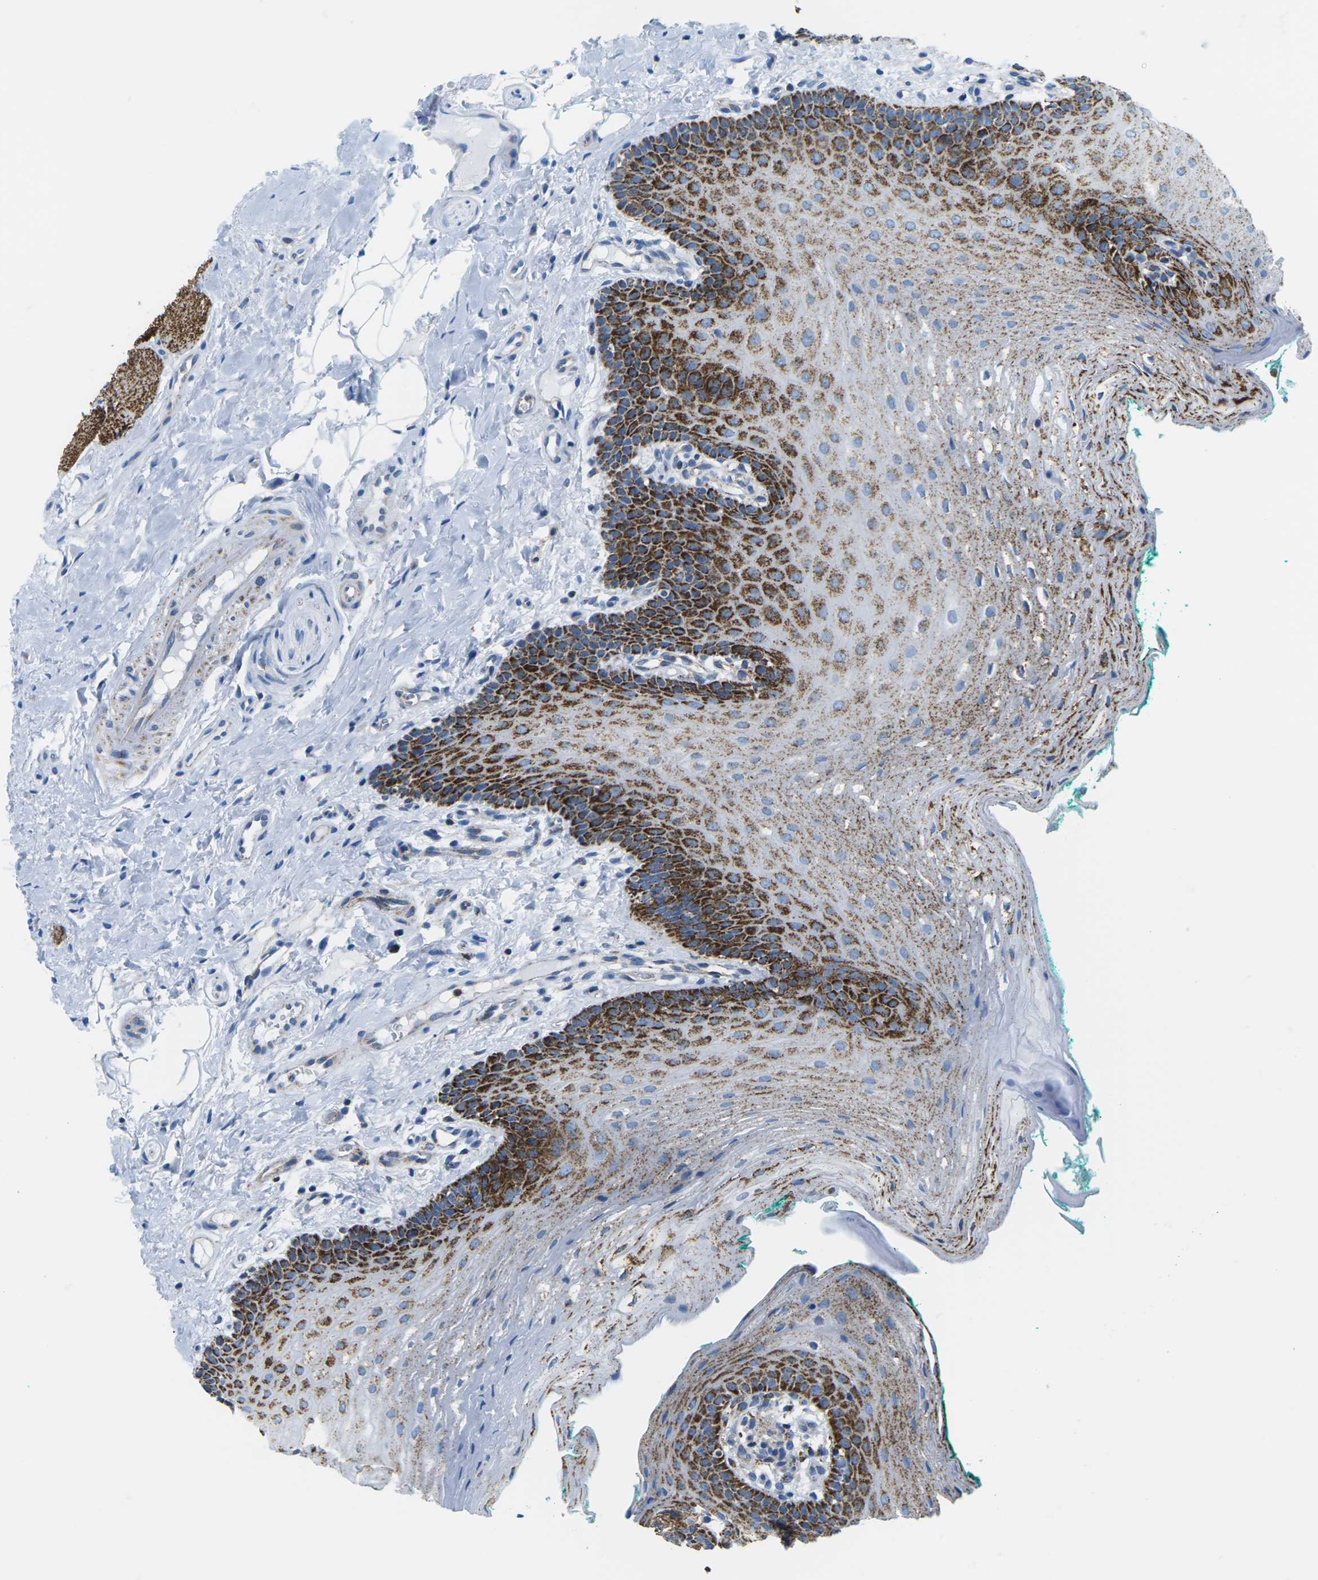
{"staining": {"intensity": "strong", "quantity": "25%-75%", "location": "cytoplasmic/membranous"}, "tissue": "oral mucosa", "cell_type": "Squamous epithelial cells", "image_type": "normal", "snomed": [{"axis": "morphology", "description": "Normal tissue, NOS"}, {"axis": "topography", "description": "Oral tissue"}], "caption": "Immunohistochemistry of unremarkable oral mucosa demonstrates high levels of strong cytoplasmic/membranous expression in approximately 25%-75% of squamous epithelial cells.", "gene": "COX6C", "patient": {"sex": "male", "age": 58}}